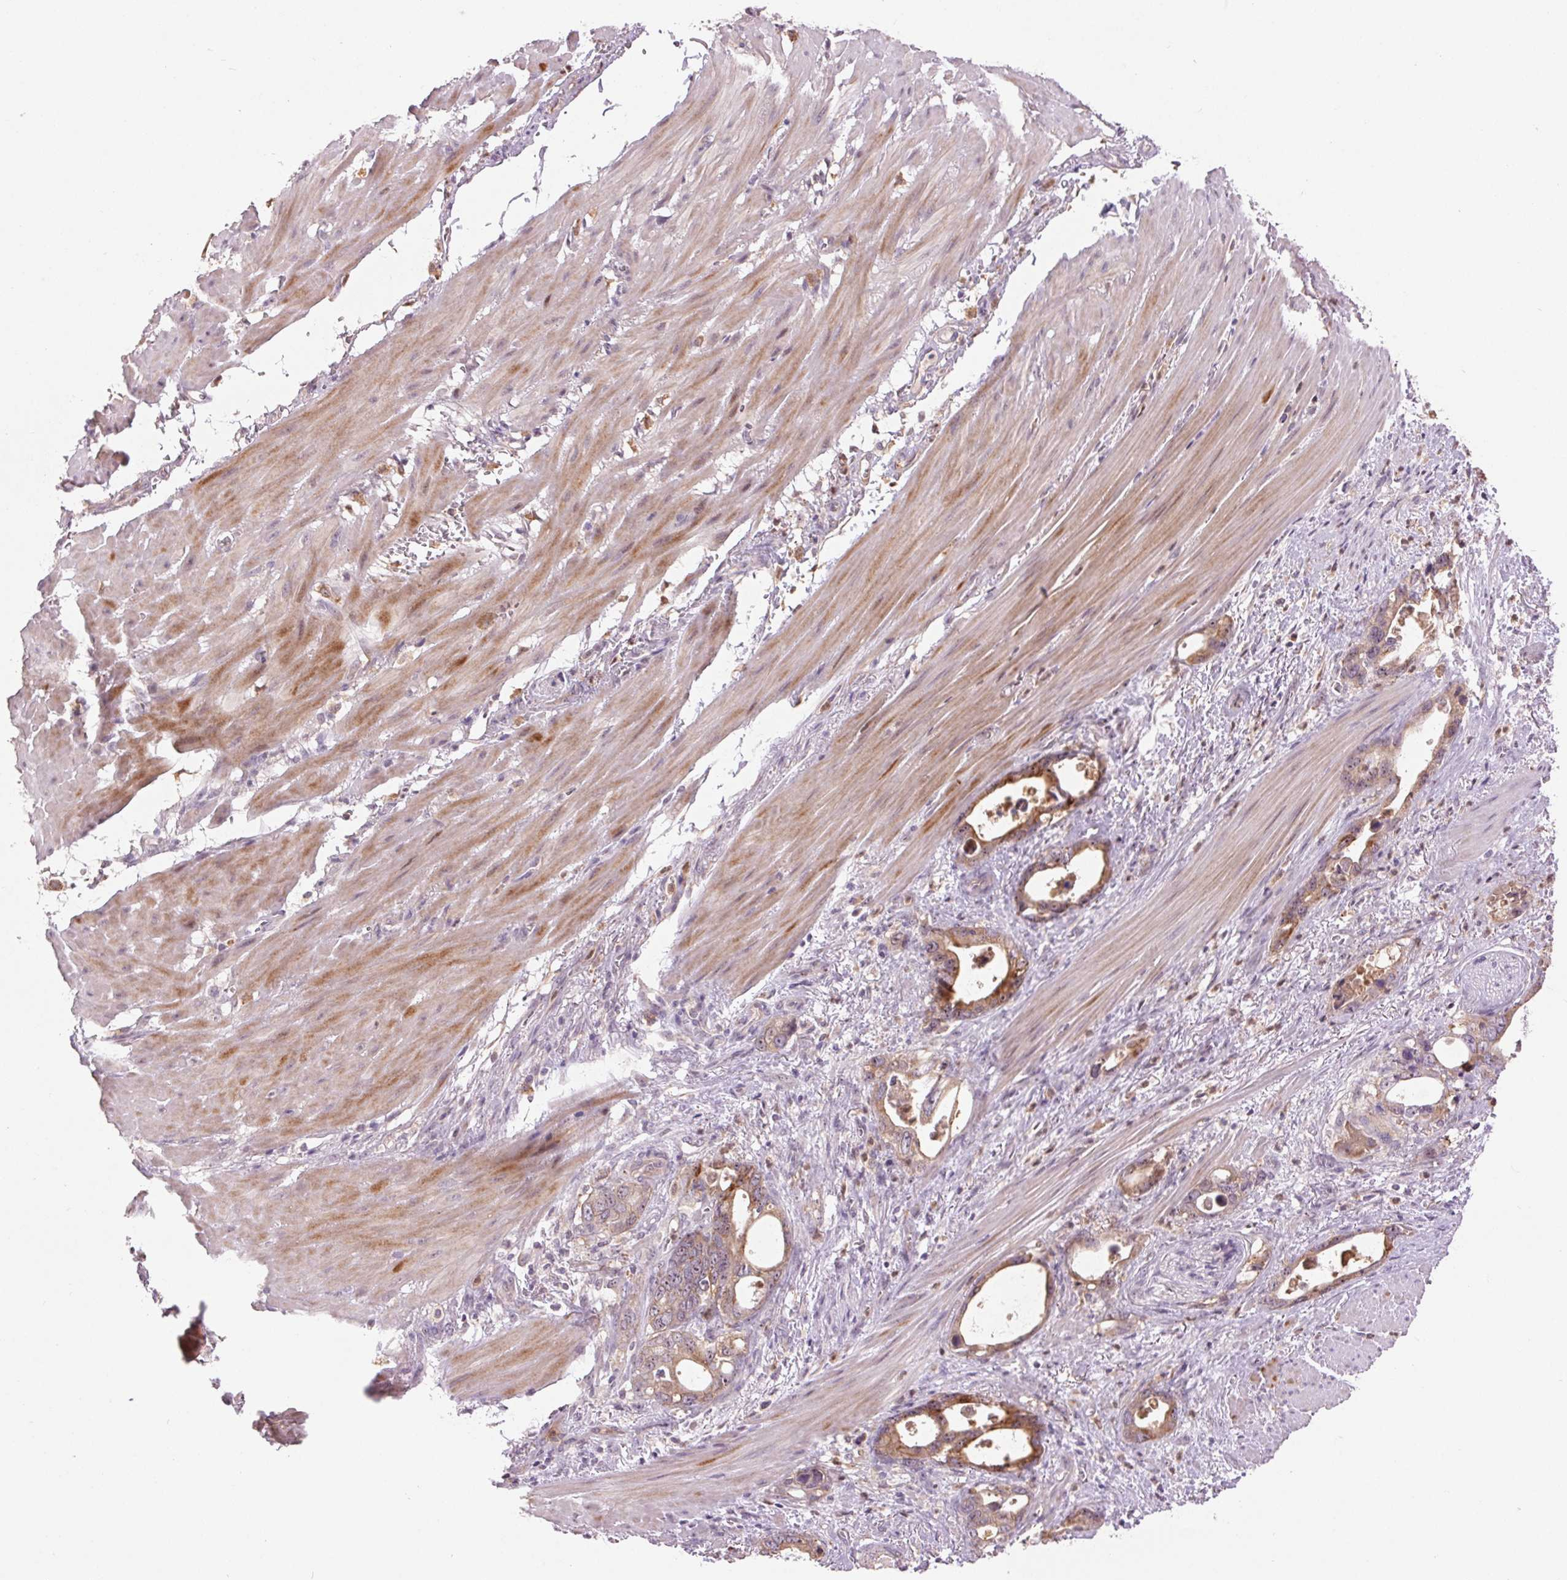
{"staining": {"intensity": "moderate", "quantity": ">75%", "location": "cytoplasmic/membranous"}, "tissue": "stomach cancer", "cell_type": "Tumor cells", "image_type": "cancer", "snomed": [{"axis": "morphology", "description": "Normal tissue, NOS"}, {"axis": "morphology", "description": "Adenocarcinoma, NOS"}, {"axis": "topography", "description": "Esophagus"}, {"axis": "topography", "description": "Stomach, upper"}], "caption": "A photomicrograph of stomach cancer stained for a protein exhibits moderate cytoplasmic/membranous brown staining in tumor cells.", "gene": "RANBP3L", "patient": {"sex": "male", "age": 74}}